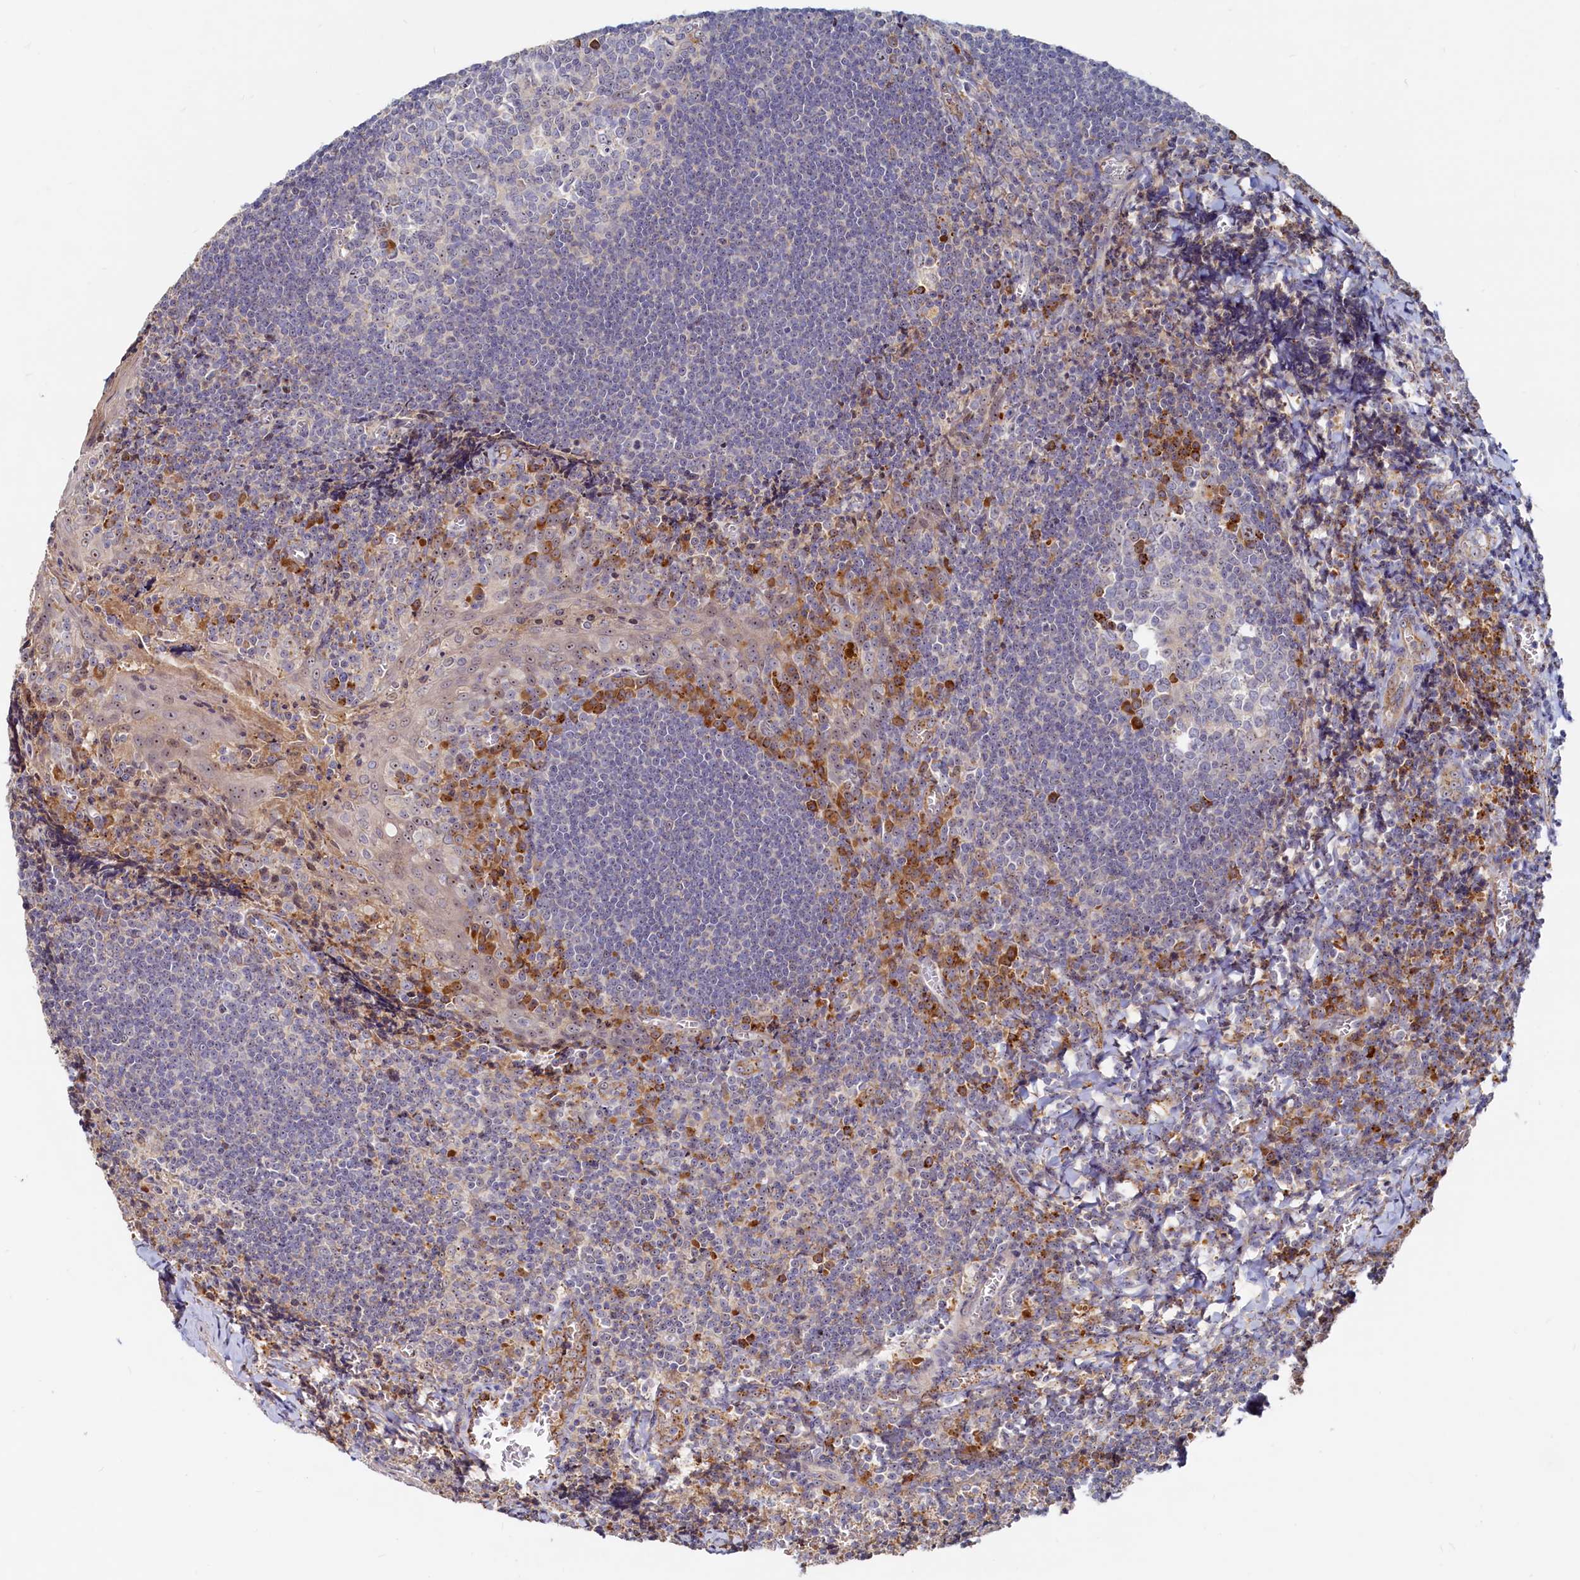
{"staining": {"intensity": "moderate", "quantity": "<25%", "location": "cytoplasmic/membranous"}, "tissue": "tonsil", "cell_type": "Germinal center cells", "image_type": "normal", "snomed": [{"axis": "morphology", "description": "Normal tissue, NOS"}, {"axis": "topography", "description": "Tonsil"}], "caption": "Moderate cytoplasmic/membranous expression is present in approximately <25% of germinal center cells in unremarkable tonsil.", "gene": "RGS7BP", "patient": {"sex": "male", "age": 27}}